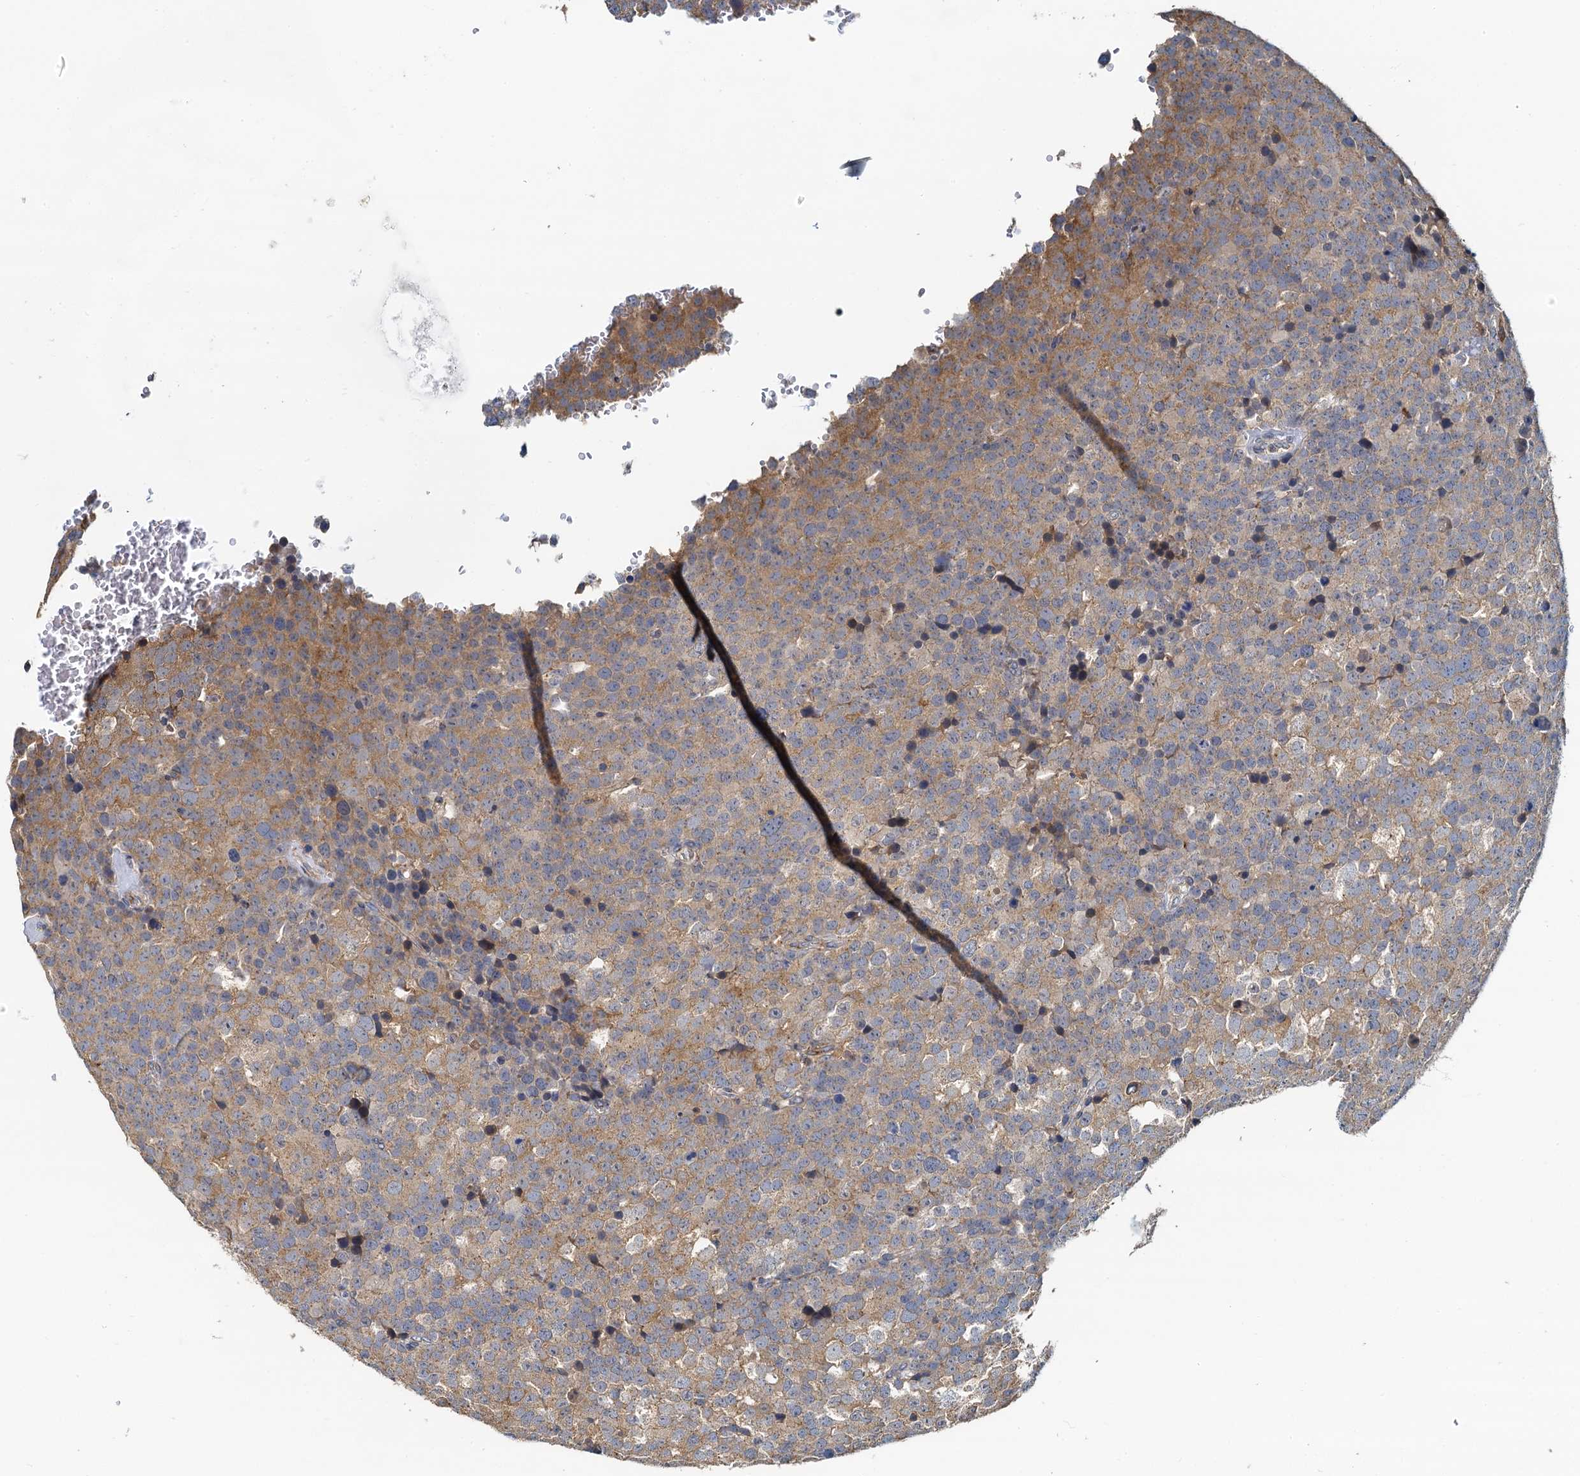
{"staining": {"intensity": "weak", "quantity": "25%-75%", "location": "cytoplasmic/membranous"}, "tissue": "testis cancer", "cell_type": "Tumor cells", "image_type": "cancer", "snomed": [{"axis": "morphology", "description": "Seminoma, NOS"}, {"axis": "topography", "description": "Testis"}], "caption": "High-magnification brightfield microscopy of testis cancer stained with DAB (brown) and counterstained with hematoxylin (blue). tumor cells exhibit weak cytoplasmic/membranous staining is present in approximately25%-75% of cells.", "gene": "NKAPD1", "patient": {"sex": "male", "age": 71}}